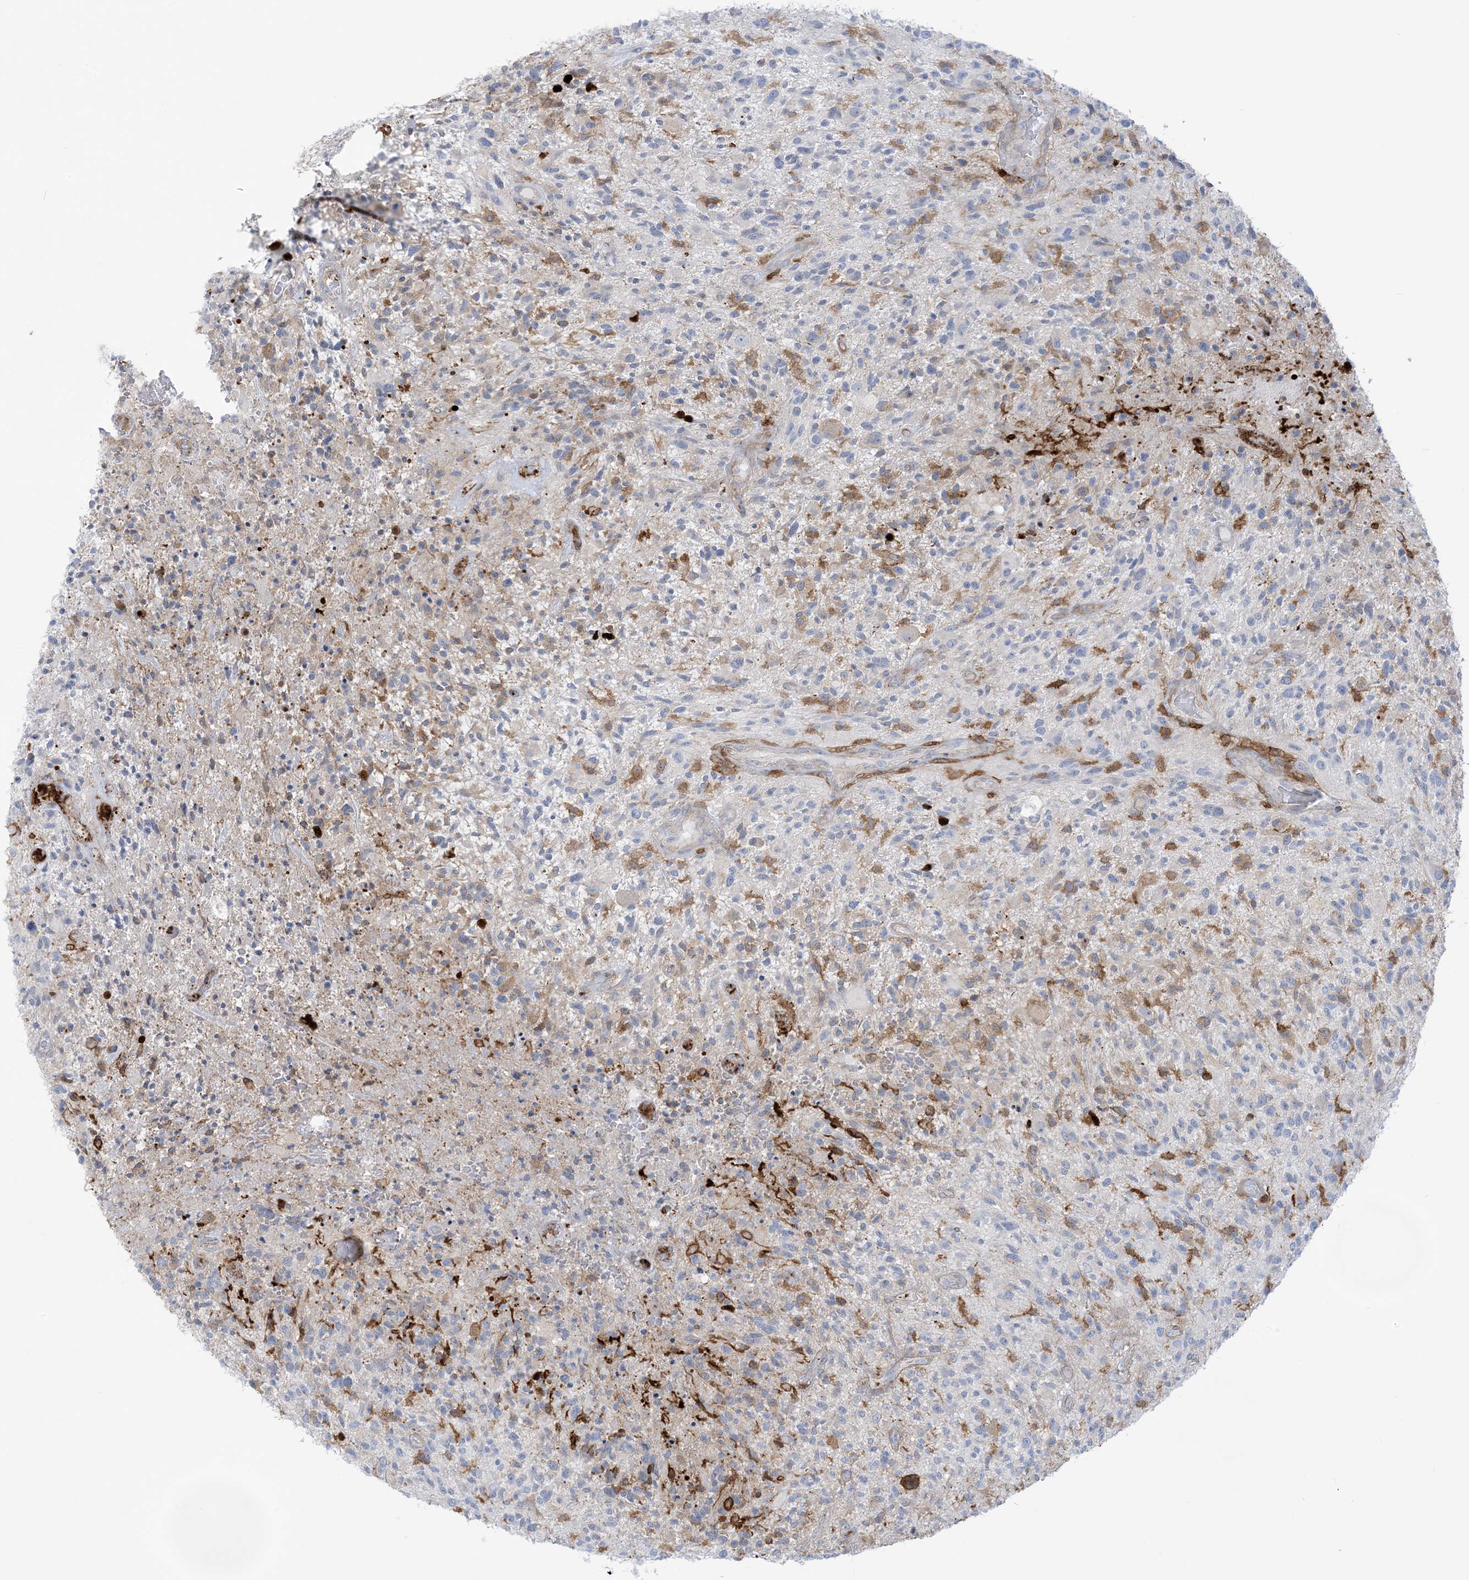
{"staining": {"intensity": "negative", "quantity": "none", "location": "none"}, "tissue": "glioma", "cell_type": "Tumor cells", "image_type": "cancer", "snomed": [{"axis": "morphology", "description": "Glioma, malignant, High grade"}, {"axis": "topography", "description": "Brain"}], "caption": "Immunohistochemistry image of glioma stained for a protein (brown), which displays no positivity in tumor cells.", "gene": "ICMT", "patient": {"sex": "male", "age": 47}}